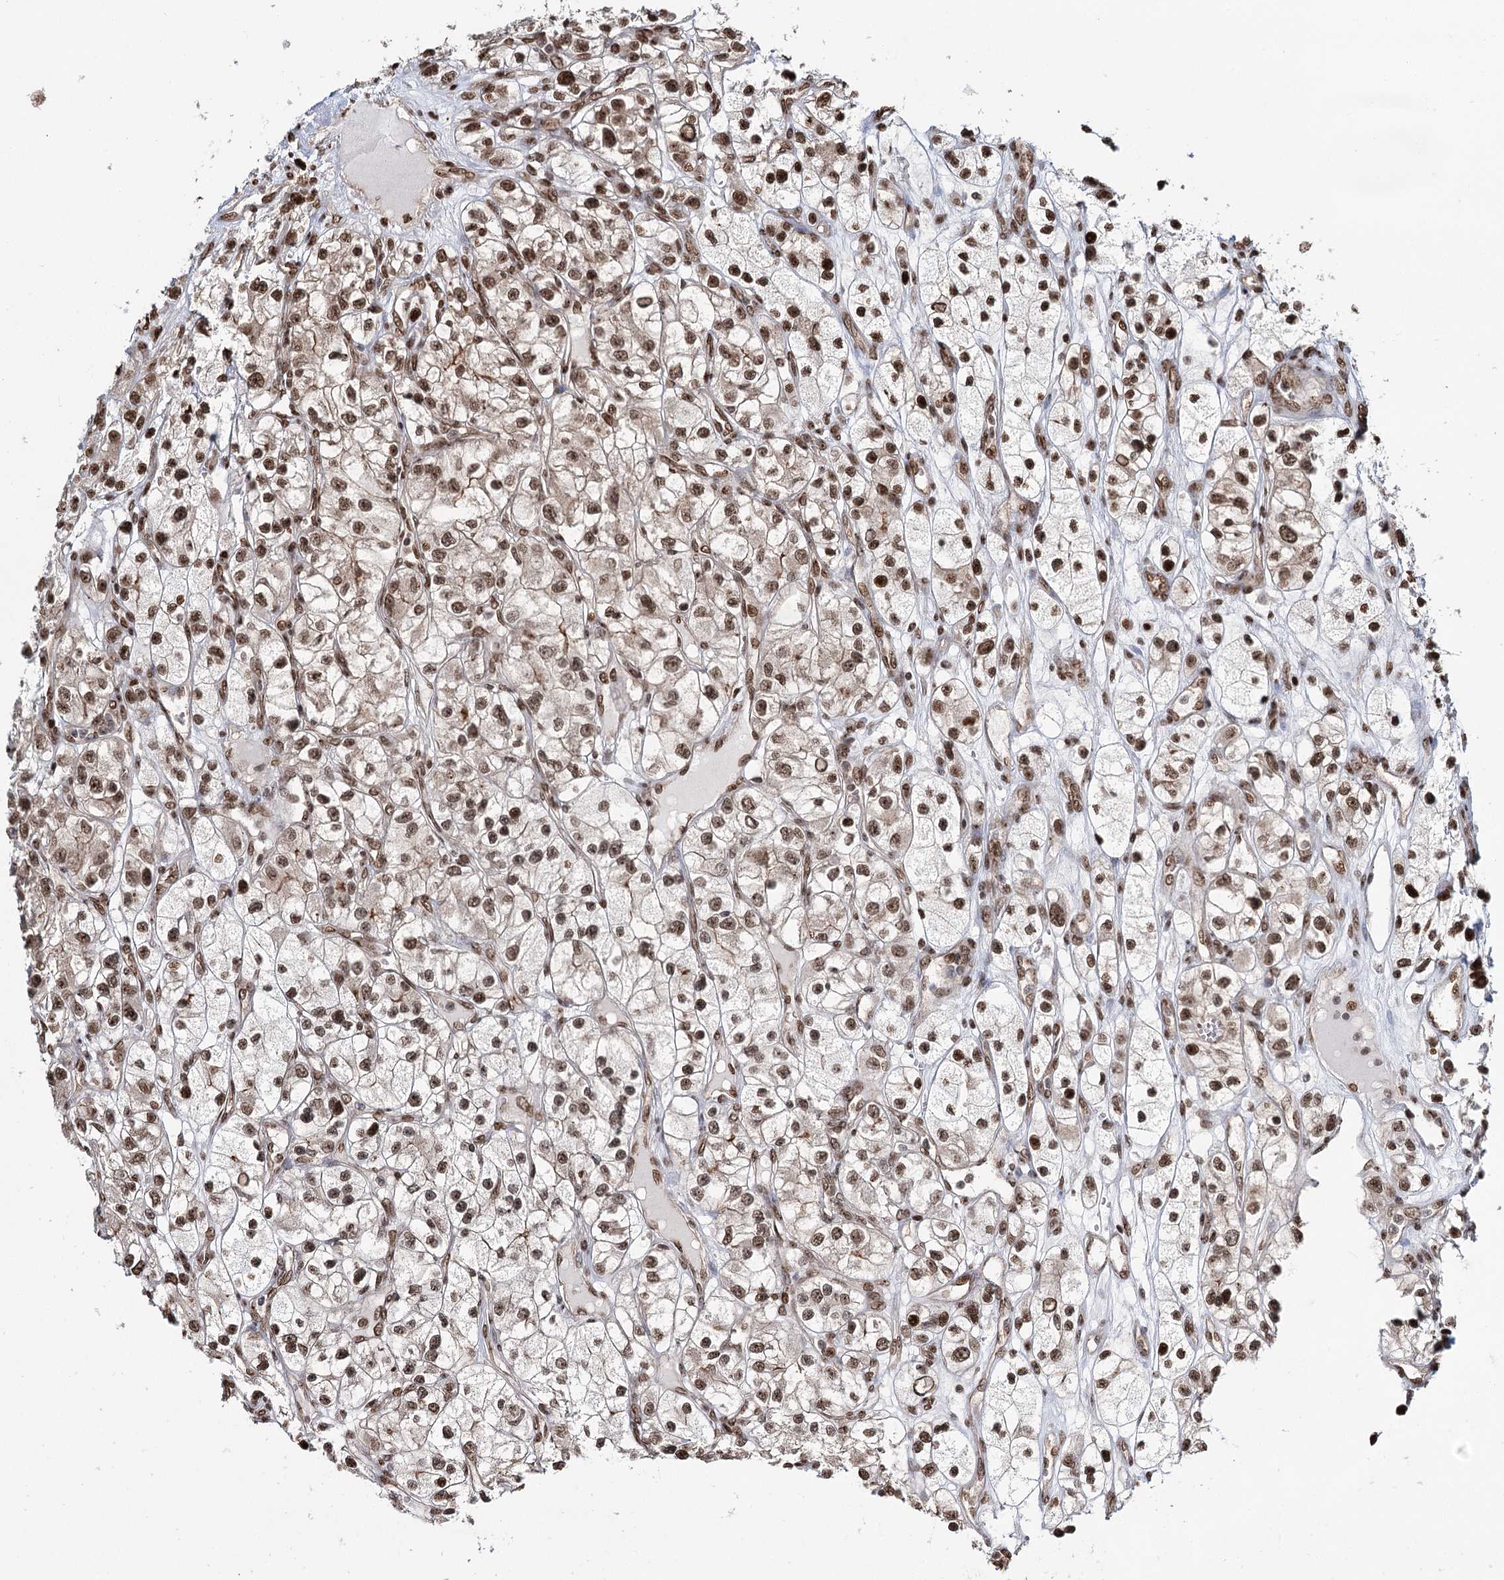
{"staining": {"intensity": "moderate", "quantity": ">75%", "location": "nuclear"}, "tissue": "renal cancer", "cell_type": "Tumor cells", "image_type": "cancer", "snomed": [{"axis": "morphology", "description": "Adenocarcinoma, NOS"}, {"axis": "topography", "description": "Kidney"}], "caption": "A photomicrograph of adenocarcinoma (renal) stained for a protein reveals moderate nuclear brown staining in tumor cells. (DAB (3,3'-diaminobenzidine) IHC, brown staining for protein, blue staining for nuclei).", "gene": "RPS27A", "patient": {"sex": "female", "age": 57}}